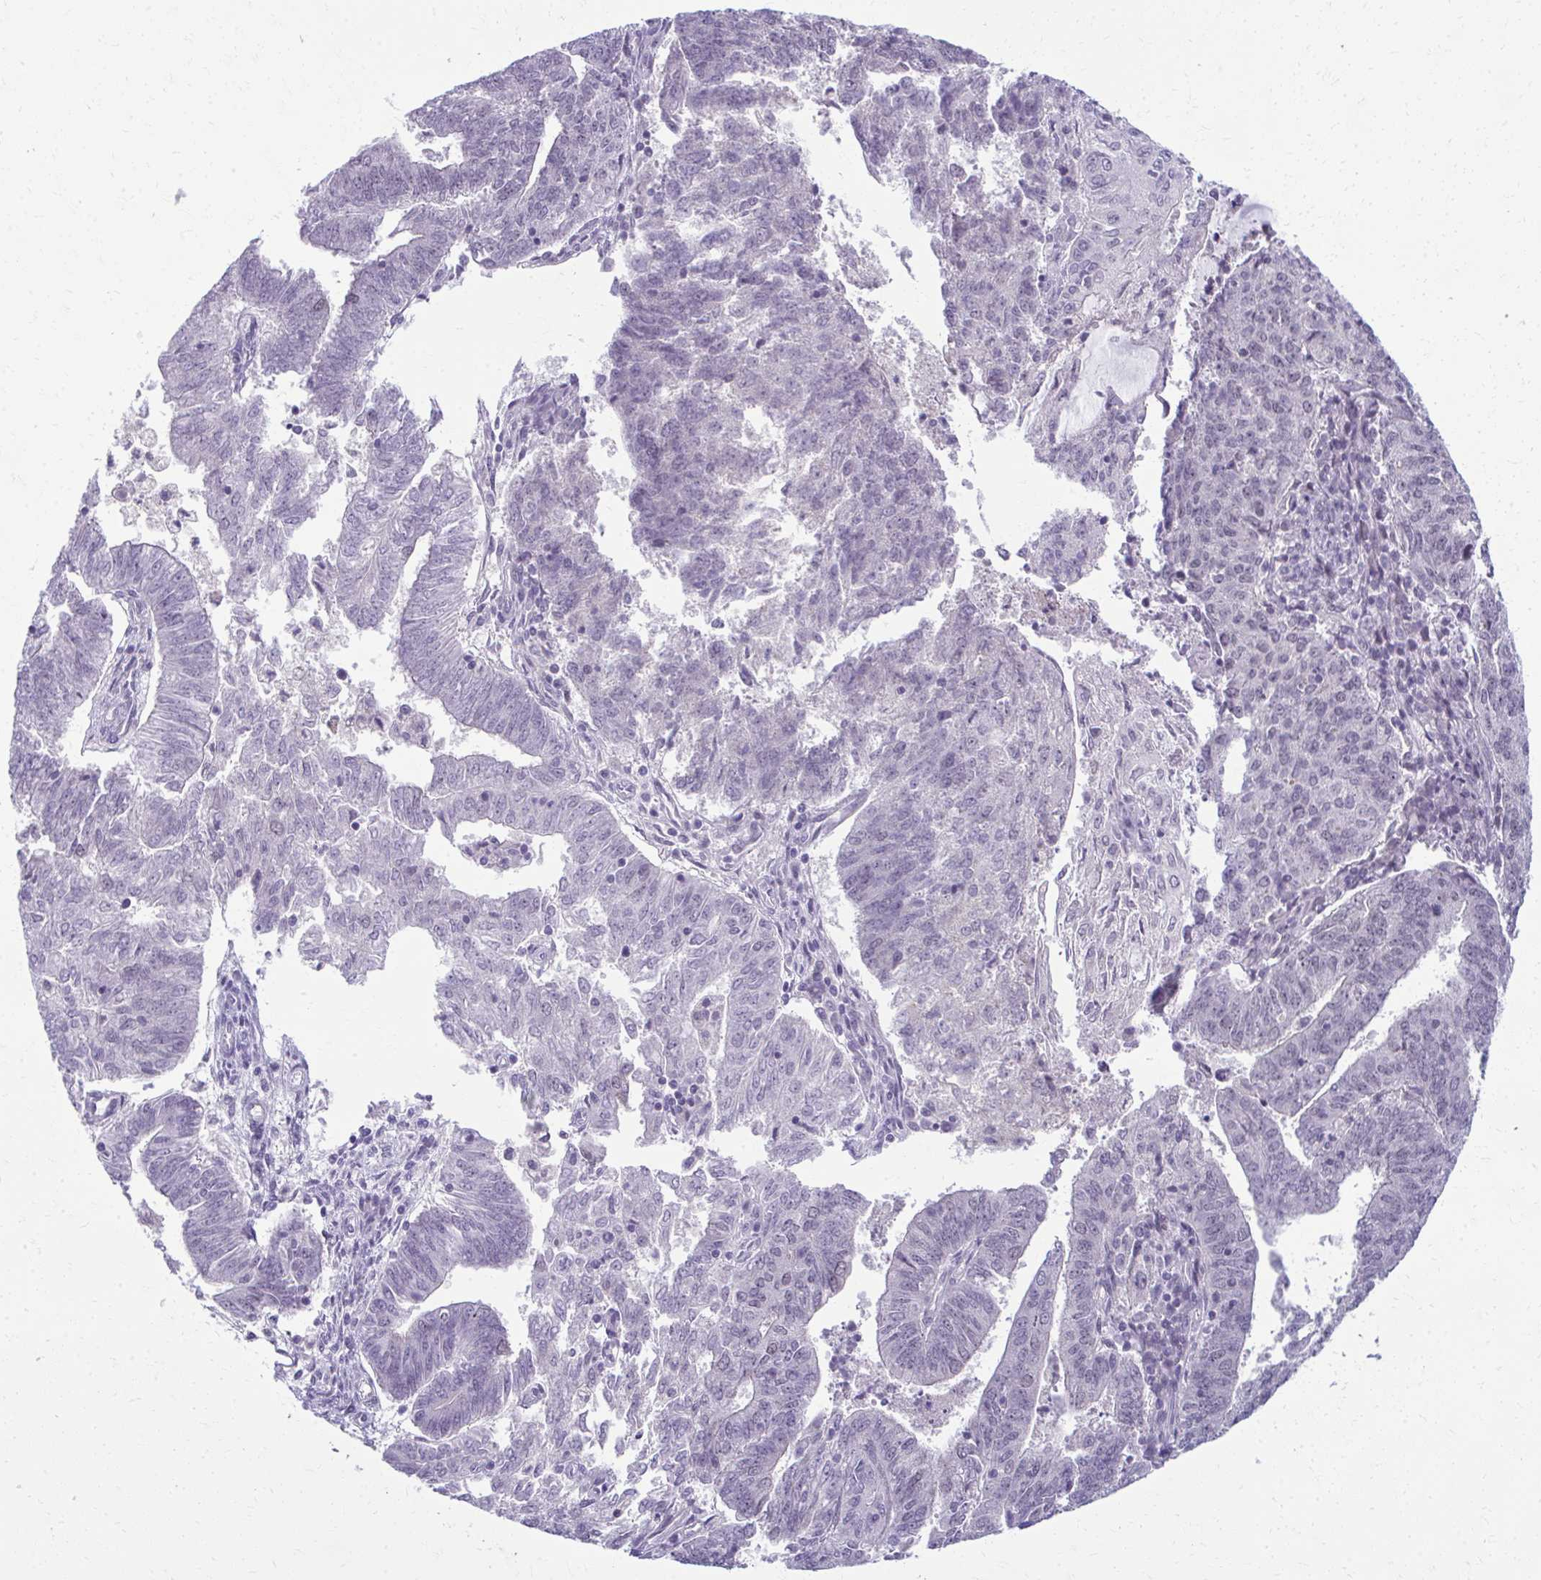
{"staining": {"intensity": "negative", "quantity": "none", "location": "none"}, "tissue": "endometrial cancer", "cell_type": "Tumor cells", "image_type": "cancer", "snomed": [{"axis": "morphology", "description": "Adenocarcinoma, NOS"}, {"axis": "topography", "description": "Endometrium"}], "caption": "DAB (3,3'-diaminobenzidine) immunohistochemical staining of adenocarcinoma (endometrial) shows no significant expression in tumor cells.", "gene": "MAF1", "patient": {"sex": "female", "age": 82}}